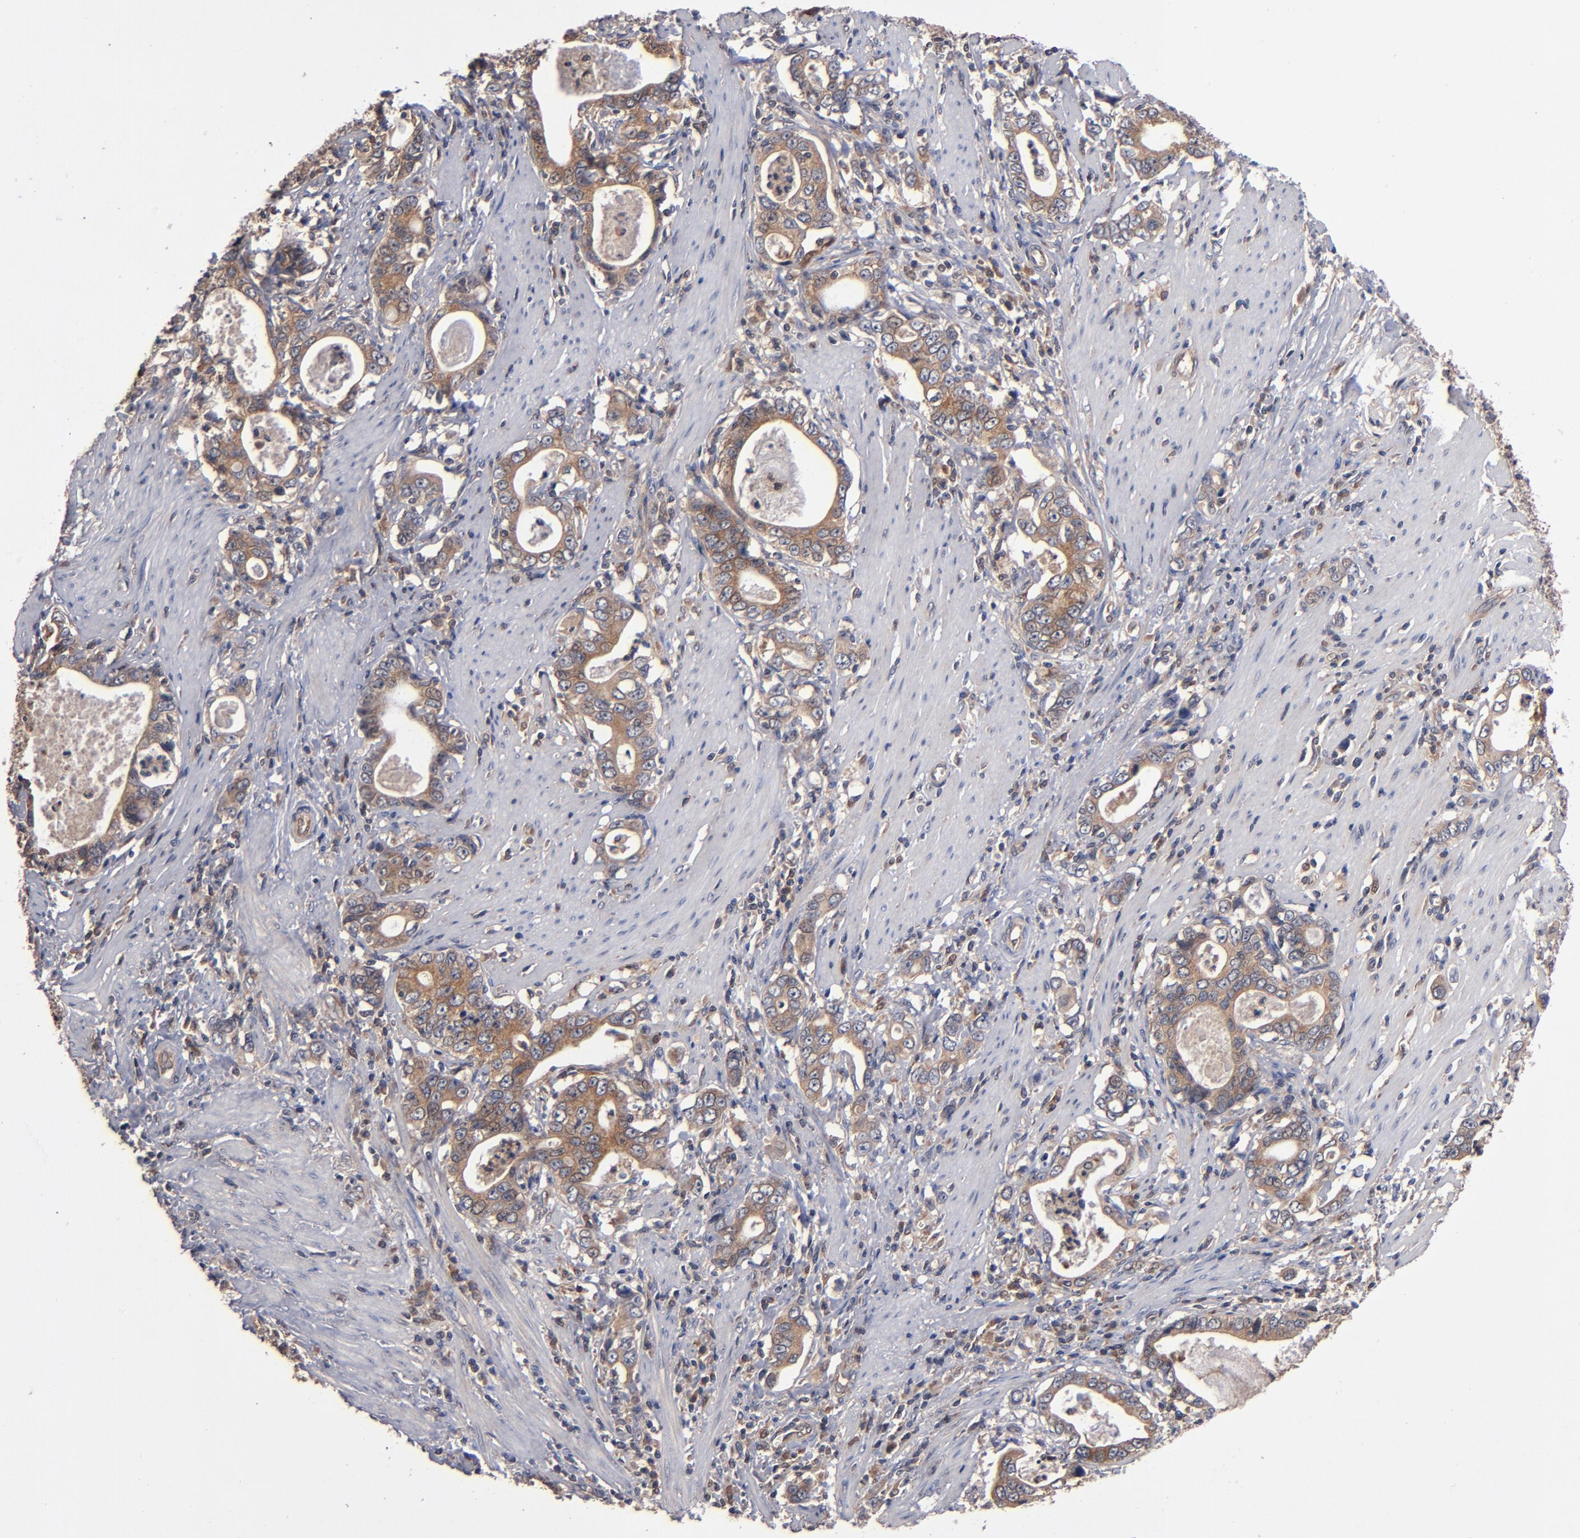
{"staining": {"intensity": "moderate", "quantity": ">75%", "location": "cytoplasmic/membranous"}, "tissue": "stomach cancer", "cell_type": "Tumor cells", "image_type": "cancer", "snomed": [{"axis": "morphology", "description": "Adenocarcinoma, NOS"}, {"axis": "topography", "description": "Stomach, lower"}], "caption": "IHC (DAB) staining of stomach adenocarcinoma exhibits moderate cytoplasmic/membranous protein expression in about >75% of tumor cells.", "gene": "BDKRB1", "patient": {"sex": "female", "age": 72}}